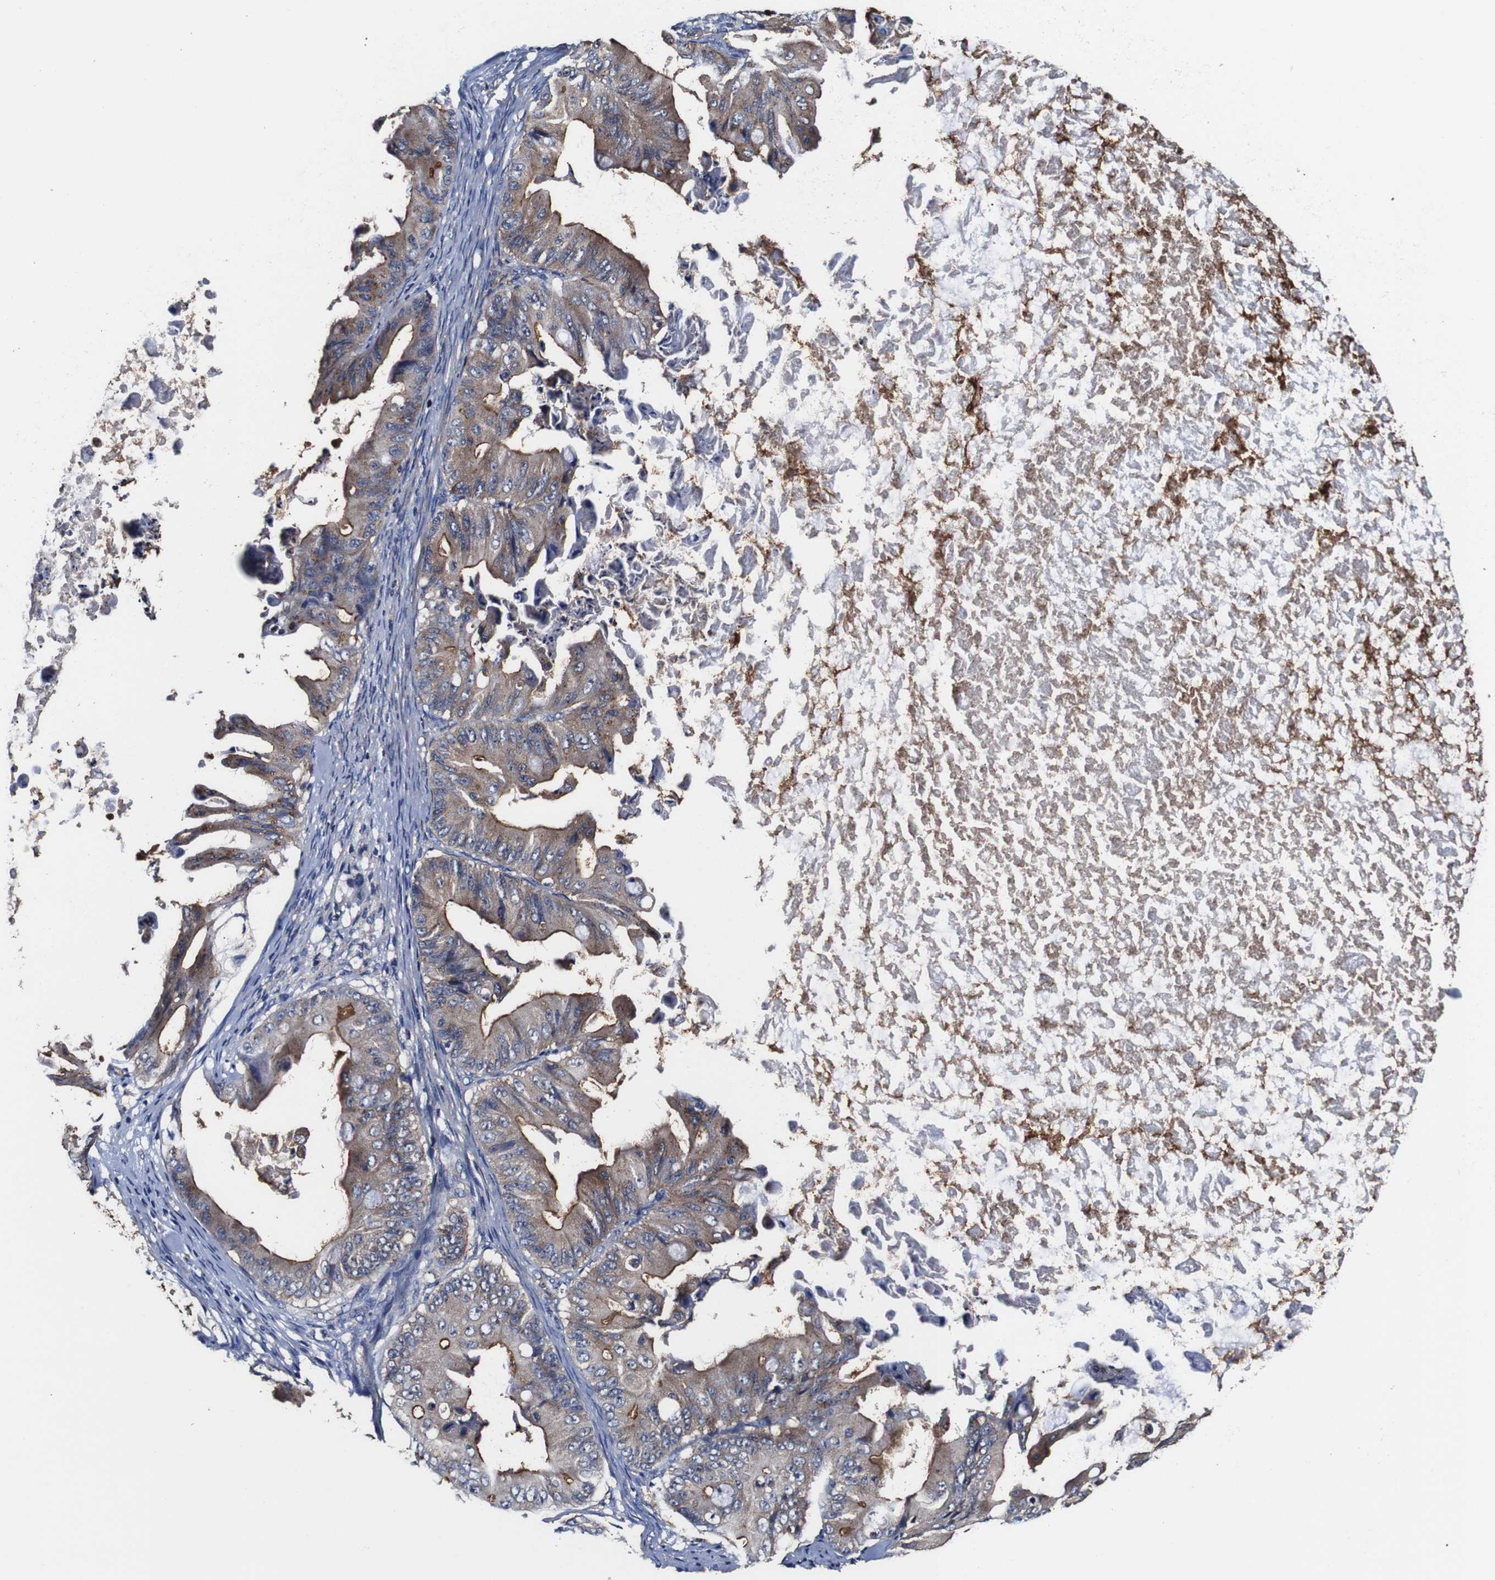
{"staining": {"intensity": "moderate", "quantity": "25%-75%", "location": "cytoplasmic/membranous"}, "tissue": "ovarian cancer", "cell_type": "Tumor cells", "image_type": "cancer", "snomed": [{"axis": "morphology", "description": "Cystadenocarcinoma, mucinous, NOS"}, {"axis": "topography", "description": "Ovary"}], "caption": "Immunohistochemical staining of human mucinous cystadenocarcinoma (ovarian) demonstrates moderate cytoplasmic/membranous protein positivity in approximately 25%-75% of tumor cells.", "gene": "PDCD6IP", "patient": {"sex": "female", "age": 37}}